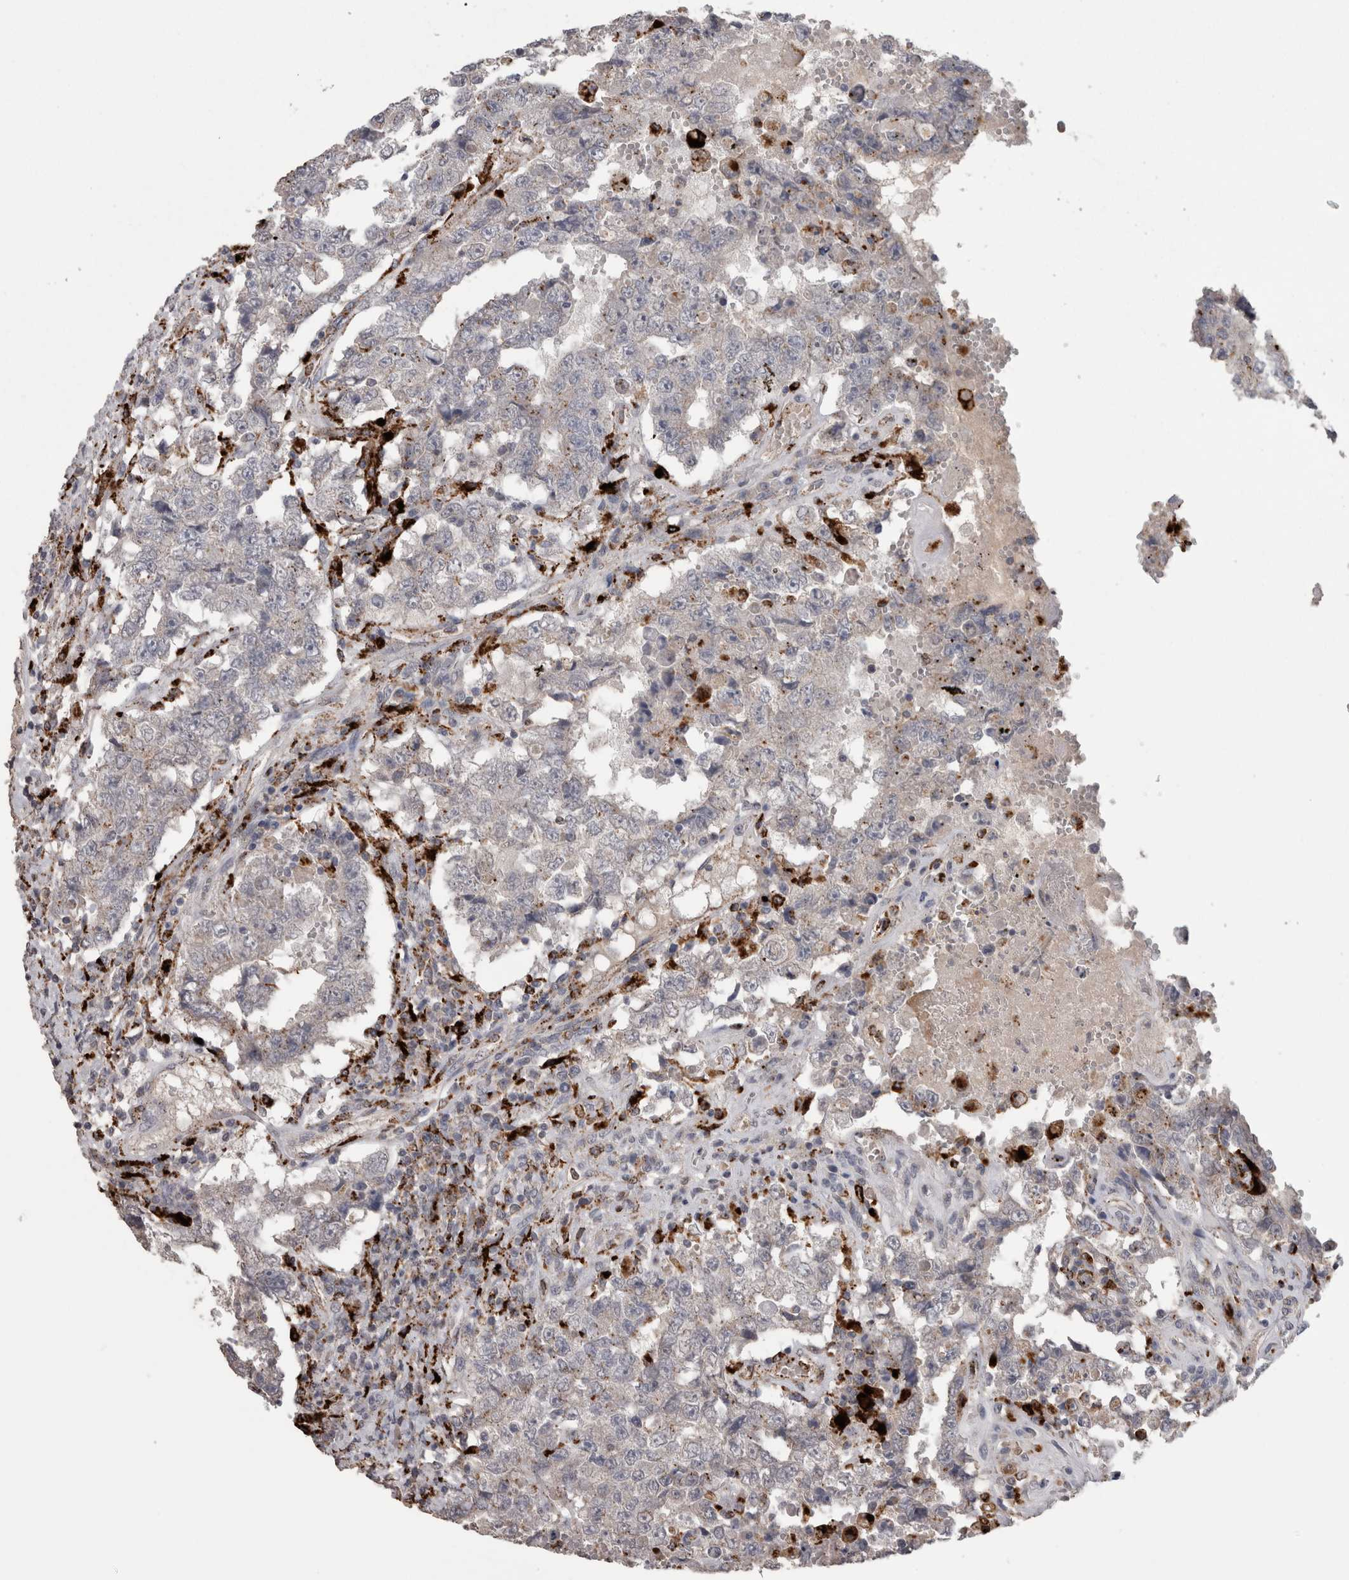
{"staining": {"intensity": "negative", "quantity": "none", "location": "none"}, "tissue": "testis cancer", "cell_type": "Tumor cells", "image_type": "cancer", "snomed": [{"axis": "morphology", "description": "Carcinoma, Embryonal, NOS"}, {"axis": "topography", "description": "Testis"}], "caption": "IHC photomicrograph of human testis cancer stained for a protein (brown), which reveals no staining in tumor cells. (DAB IHC with hematoxylin counter stain).", "gene": "CTSZ", "patient": {"sex": "male", "age": 26}}